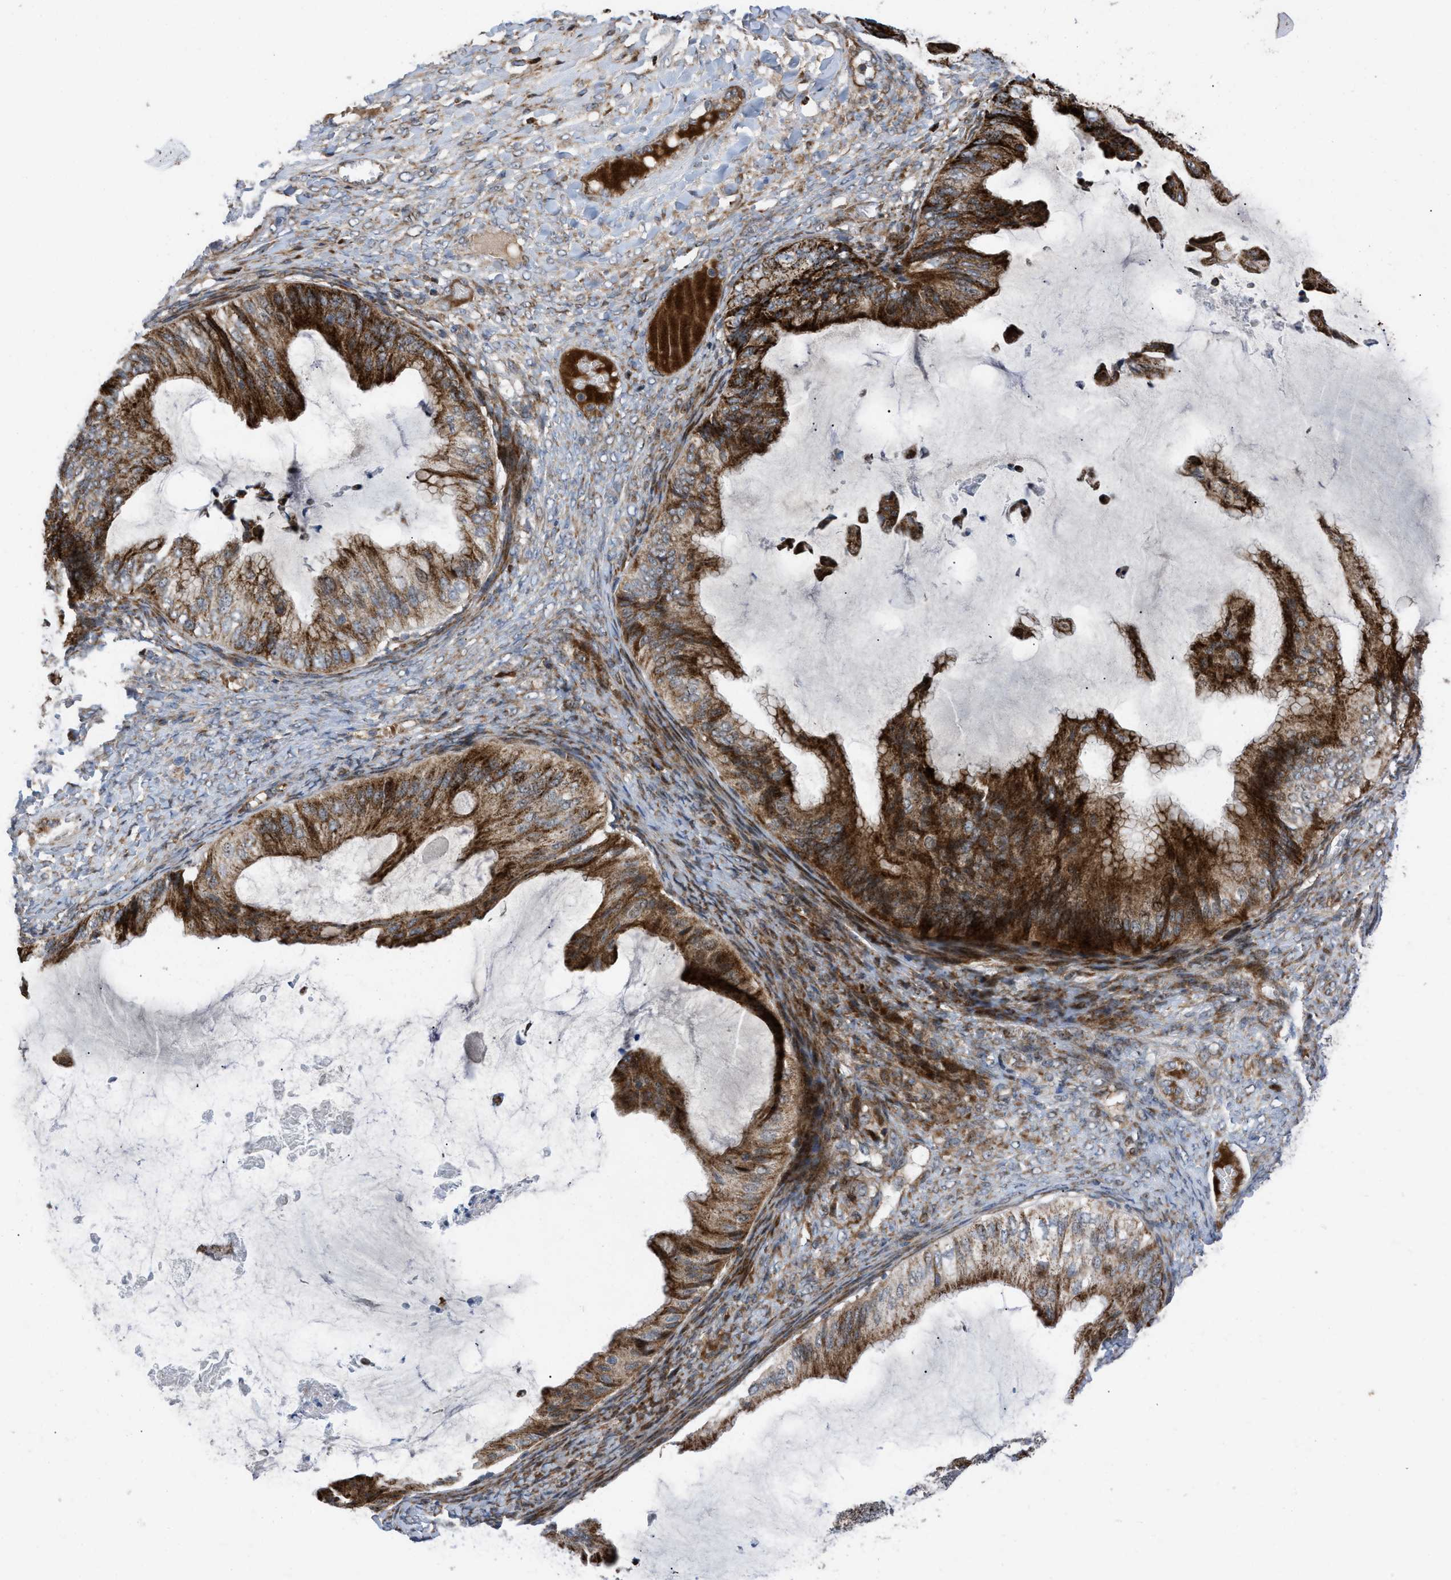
{"staining": {"intensity": "strong", "quantity": ">75%", "location": "cytoplasmic/membranous"}, "tissue": "ovarian cancer", "cell_type": "Tumor cells", "image_type": "cancer", "snomed": [{"axis": "morphology", "description": "Cystadenocarcinoma, mucinous, NOS"}, {"axis": "topography", "description": "Ovary"}], "caption": "About >75% of tumor cells in ovarian cancer (mucinous cystadenocarcinoma) show strong cytoplasmic/membranous protein expression as visualized by brown immunohistochemical staining.", "gene": "AP3M2", "patient": {"sex": "female", "age": 61}}